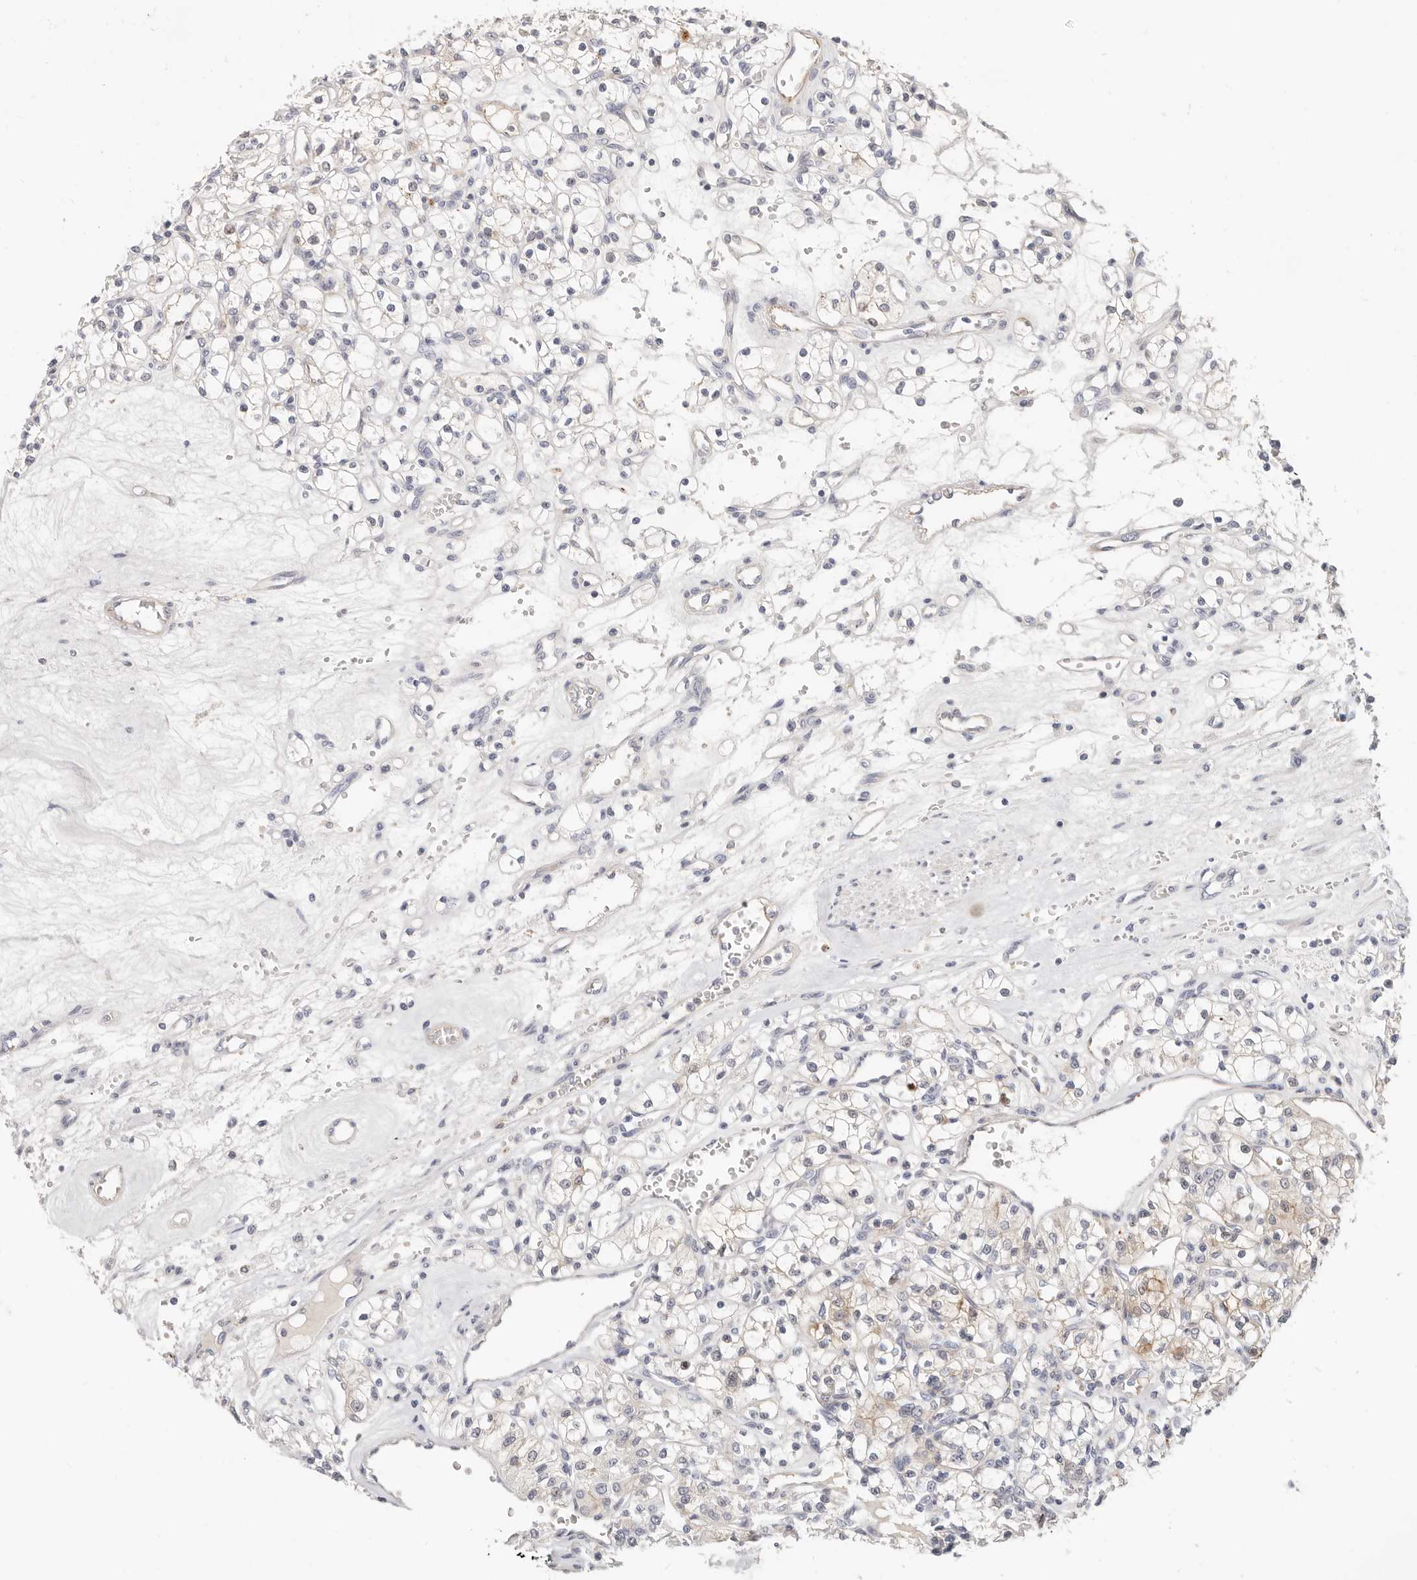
{"staining": {"intensity": "weak", "quantity": "25%-75%", "location": "cytoplasmic/membranous"}, "tissue": "renal cancer", "cell_type": "Tumor cells", "image_type": "cancer", "snomed": [{"axis": "morphology", "description": "Adenocarcinoma, NOS"}, {"axis": "topography", "description": "Kidney"}], "caption": "Renal cancer (adenocarcinoma) stained with a protein marker demonstrates weak staining in tumor cells.", "gene": "ZRANB1", "patient": {"sex": "female", "age": 59}}